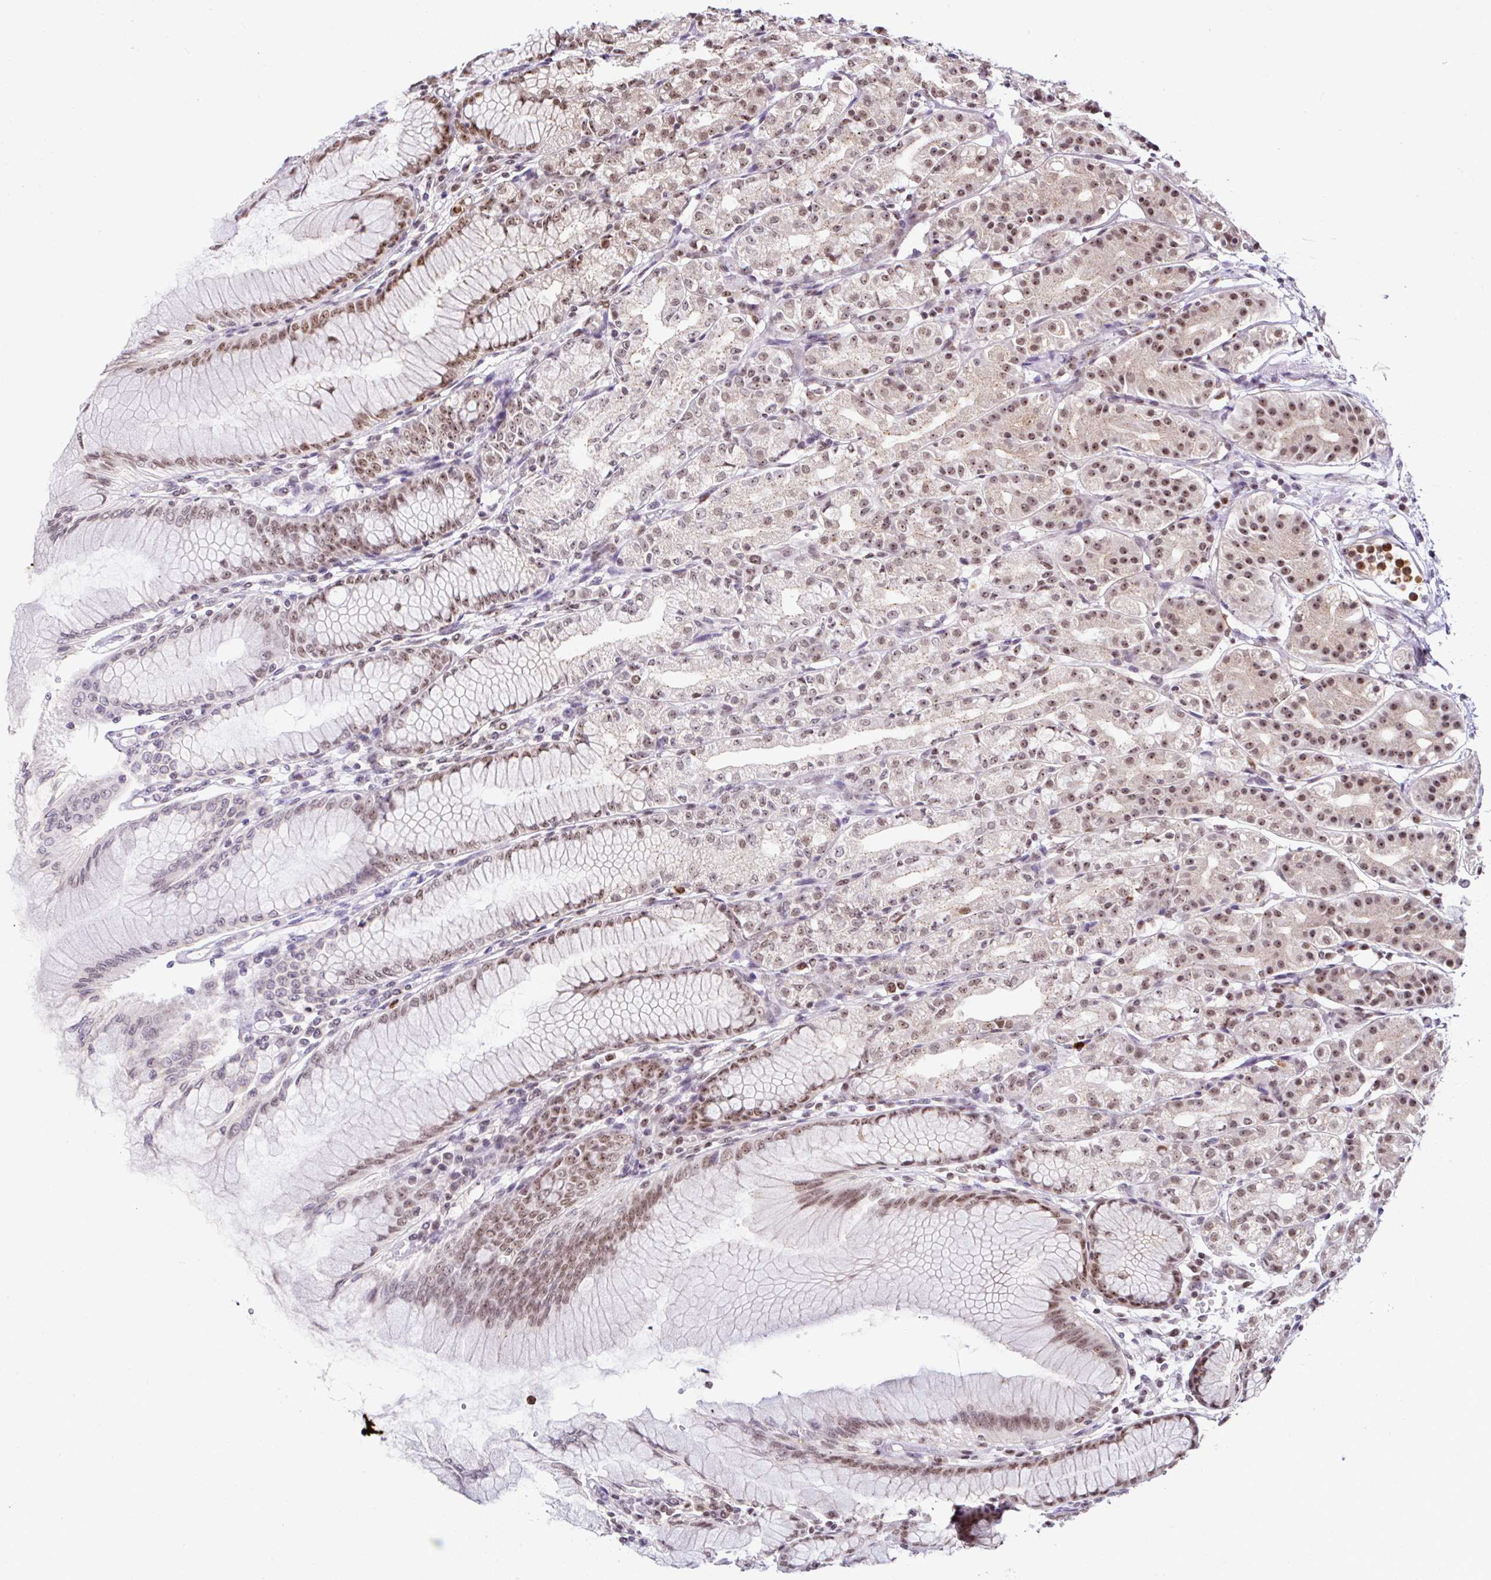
{"staining": {"intensity": "moderate", "quantity": "25%-75%", "location": "nuclear"}, "tissue": "stomach", "cell_type": "Glandular cells", "image_type": "normal", "snomed": [{"axis": "morphology", "description": "Normal tissue, NOS"}, {"axis": "topography", "description": "Stomach"}], "caption": "A histopathology image of stomach stained for a protein exhibits moderate nuclear brown staining in glandular cells.", "gene": "PTPN2", "patient": {"sex": "female", "age": 57}}